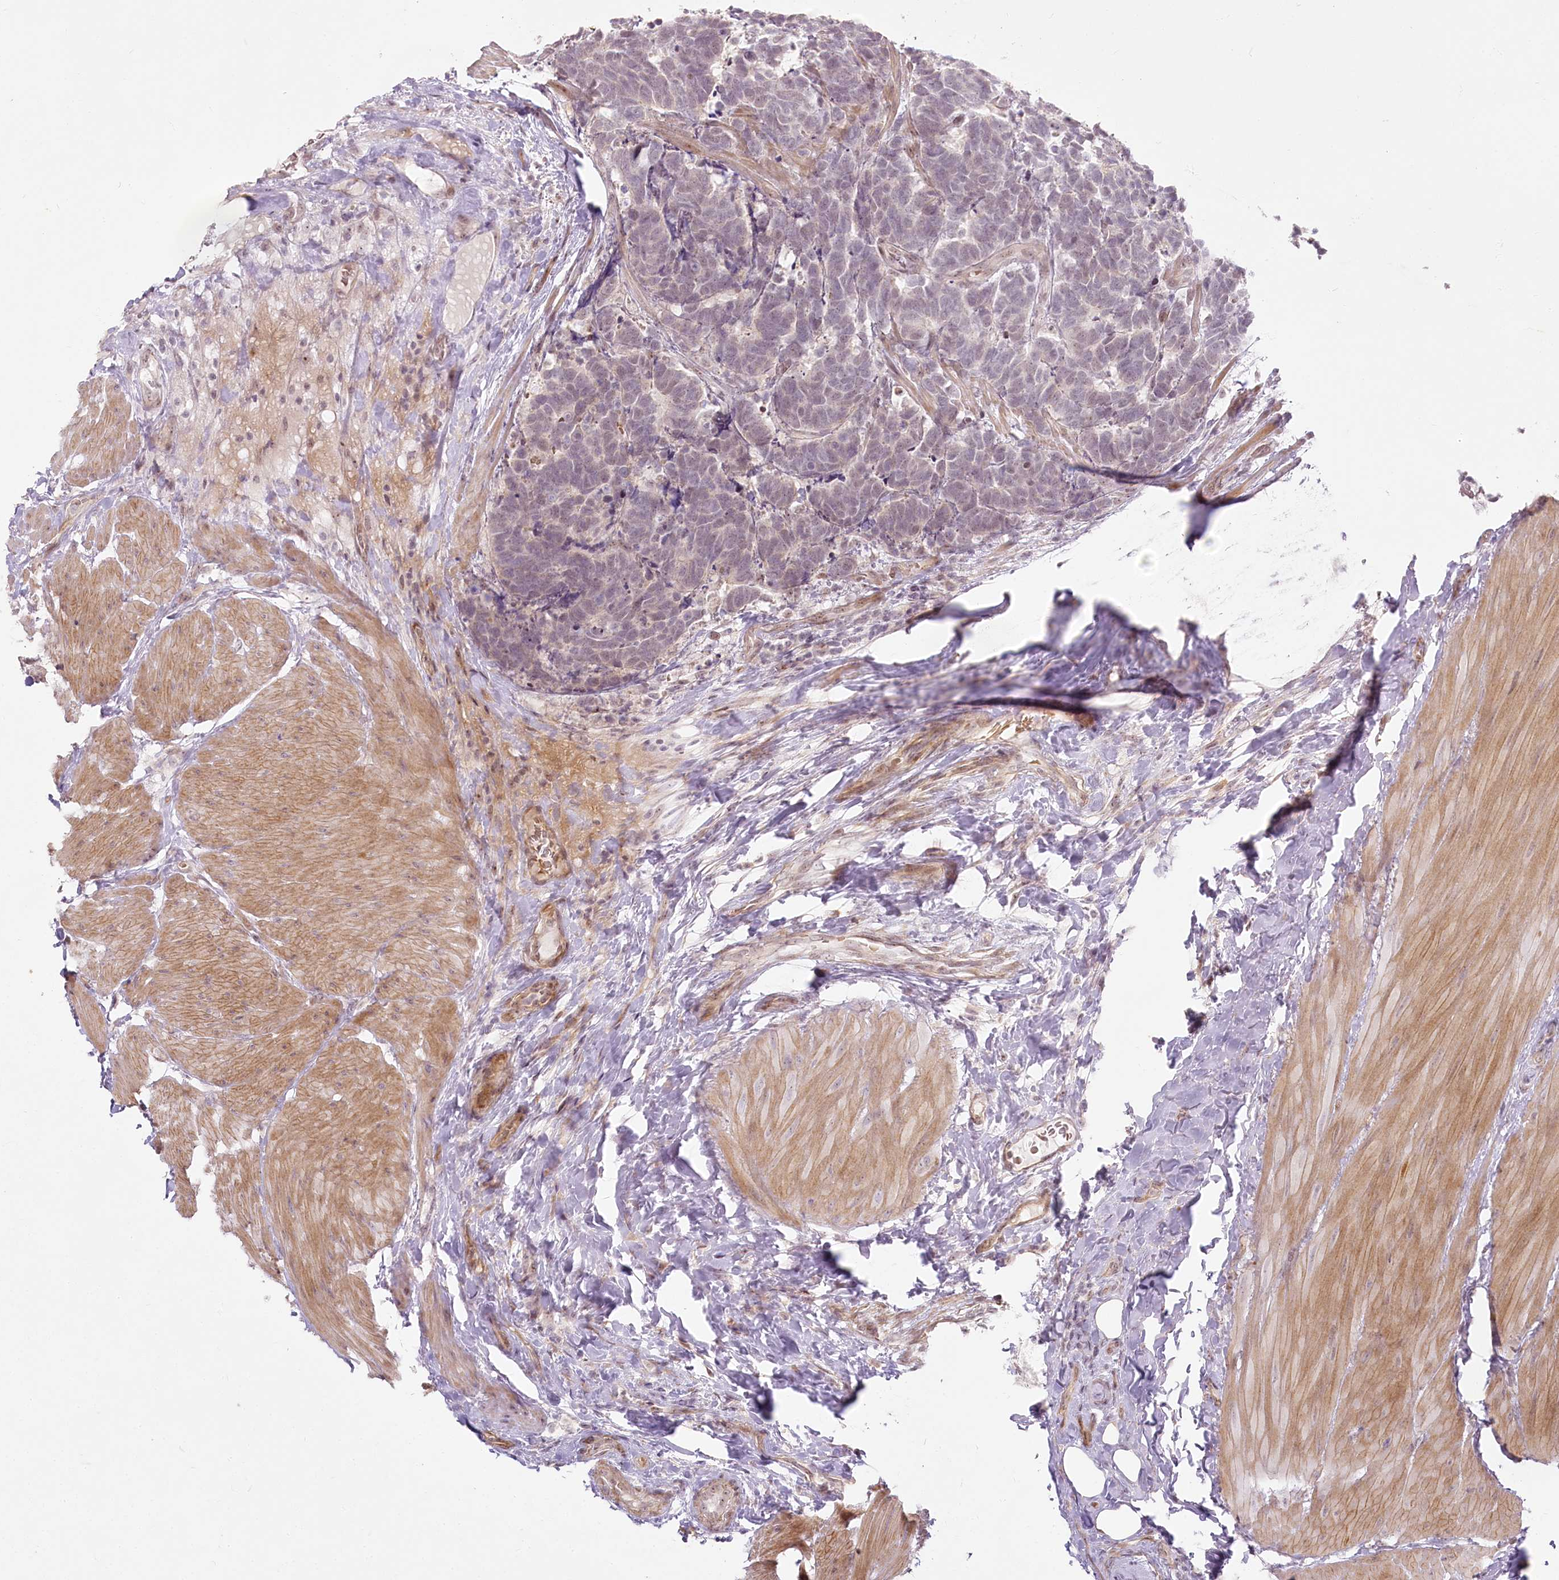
{"staining": {"intensity": "weak", "quantity": "<25%", "location": "nuclear"}, "tissue": "carcinoid", "cell_type": "Tumor cells", "image_type": "cancer", "snomed": [{"axis": "morphology", "description": "Carcinoma, NOS"}, {"axis": "morphology", "description": "Carcinoid, malignant, NOS"}, {"axis": "topography", "description": "Urinary bladder"}], "caption": "Carcinoma was stained to show a protein in brown. There is no significant staining in tumor cells.", "gene": "EXOSC7", "patient": {"sex": "male", "age": 57}}